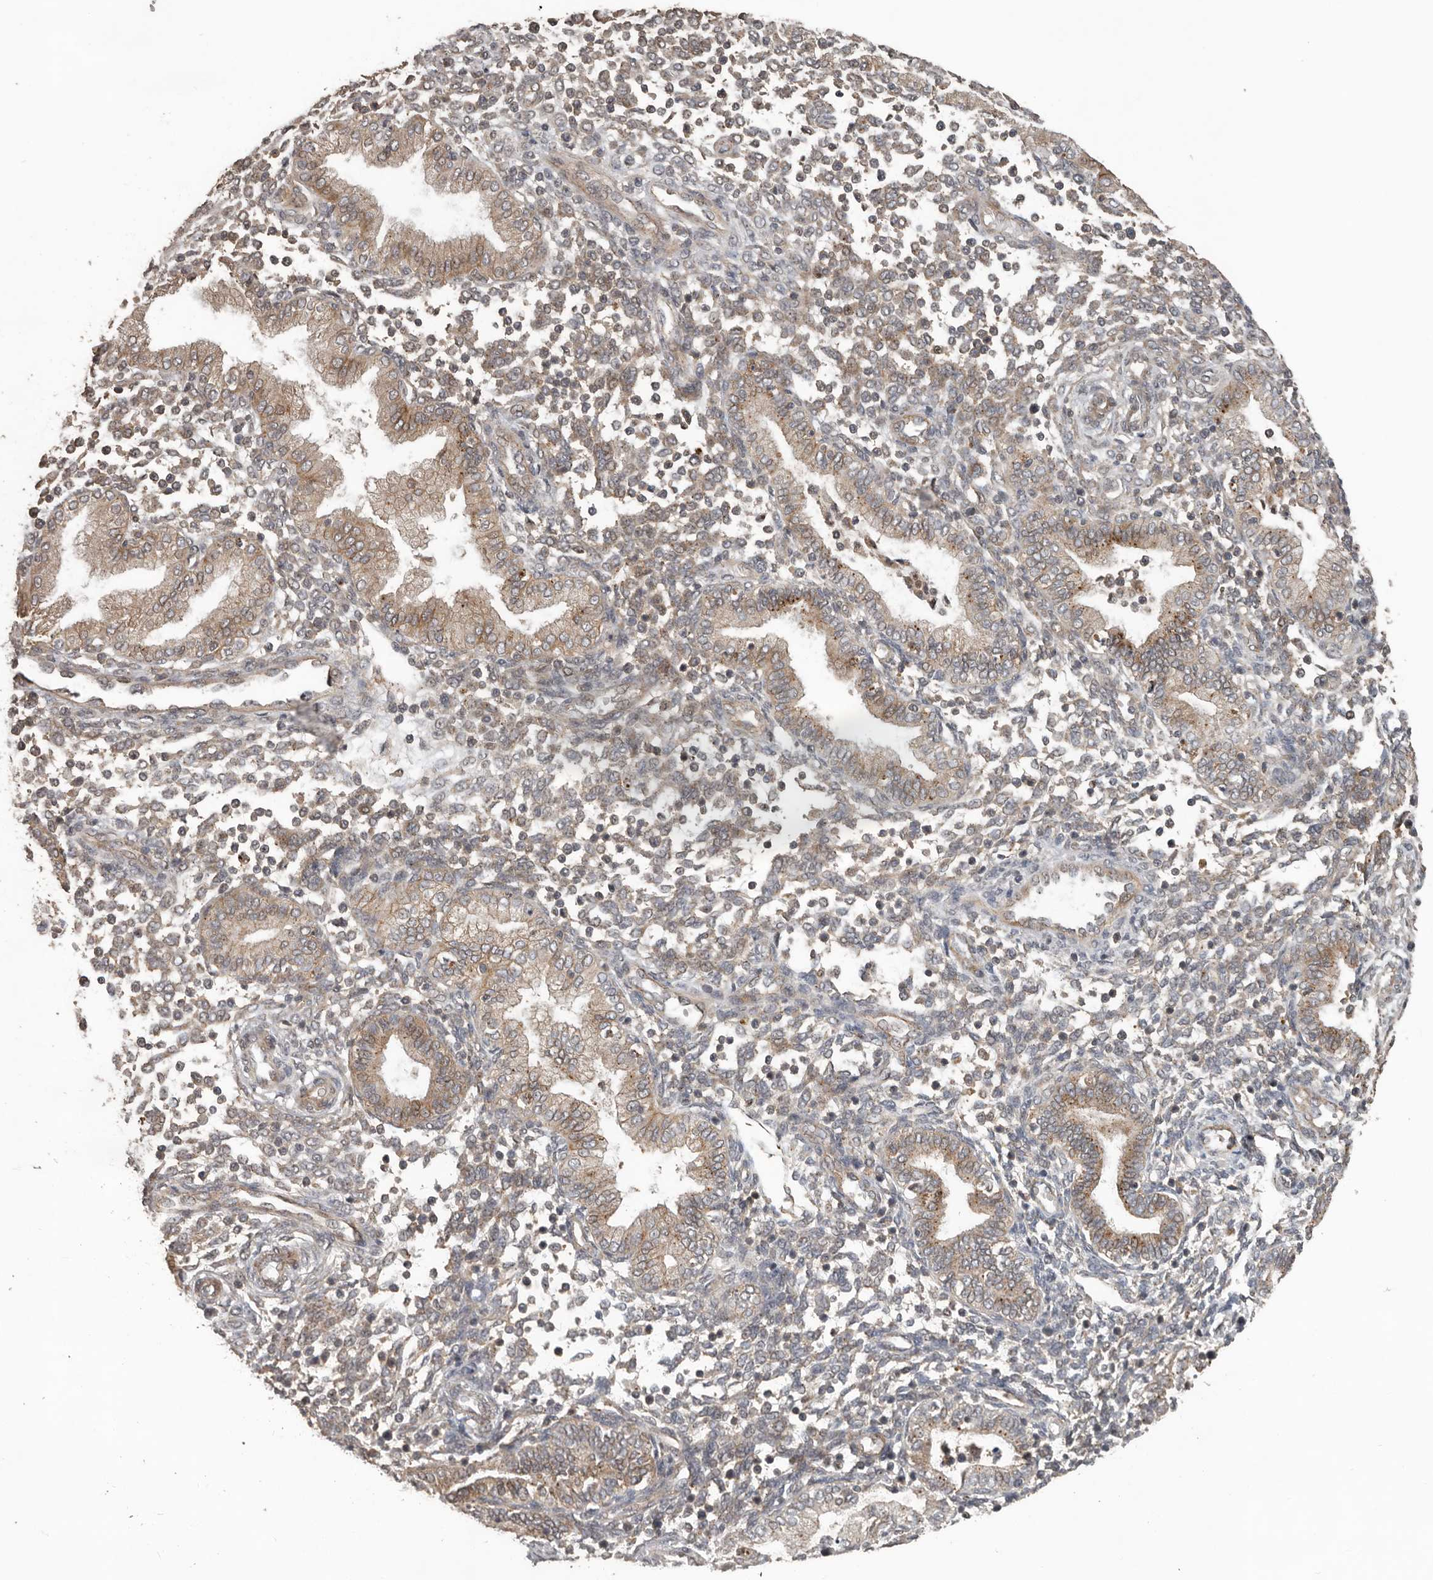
{"staining": {"intensity": "weak", "quantity": "25%-75%", "location": "cytoplasmic/membranous"}, "tissue": "endometrium", "cell_type": "Cells in endometrial stroma", "image_type": "normal", "snomed": [{"axis": "morphology", "description": "Normal tissue, NOS"}, {"axis": "topography", "description": "Endometrium"}], "caption": "Immunohistochemistry staining of normal endometrium, which shows low levels of weak cytoplasmic/membranous staining in approximately 25%-75% of cells in endometrial stroma indicating weak cytoplasmic/membranous protein expression. The staining was performed using DAB (3,3'-diaminobenzidine) (brown) for protein detection and nuclei were counterstained in hematoxylin (blue).", "gene": "CEP350", "patient": {"sex": "female", "age": 53}}